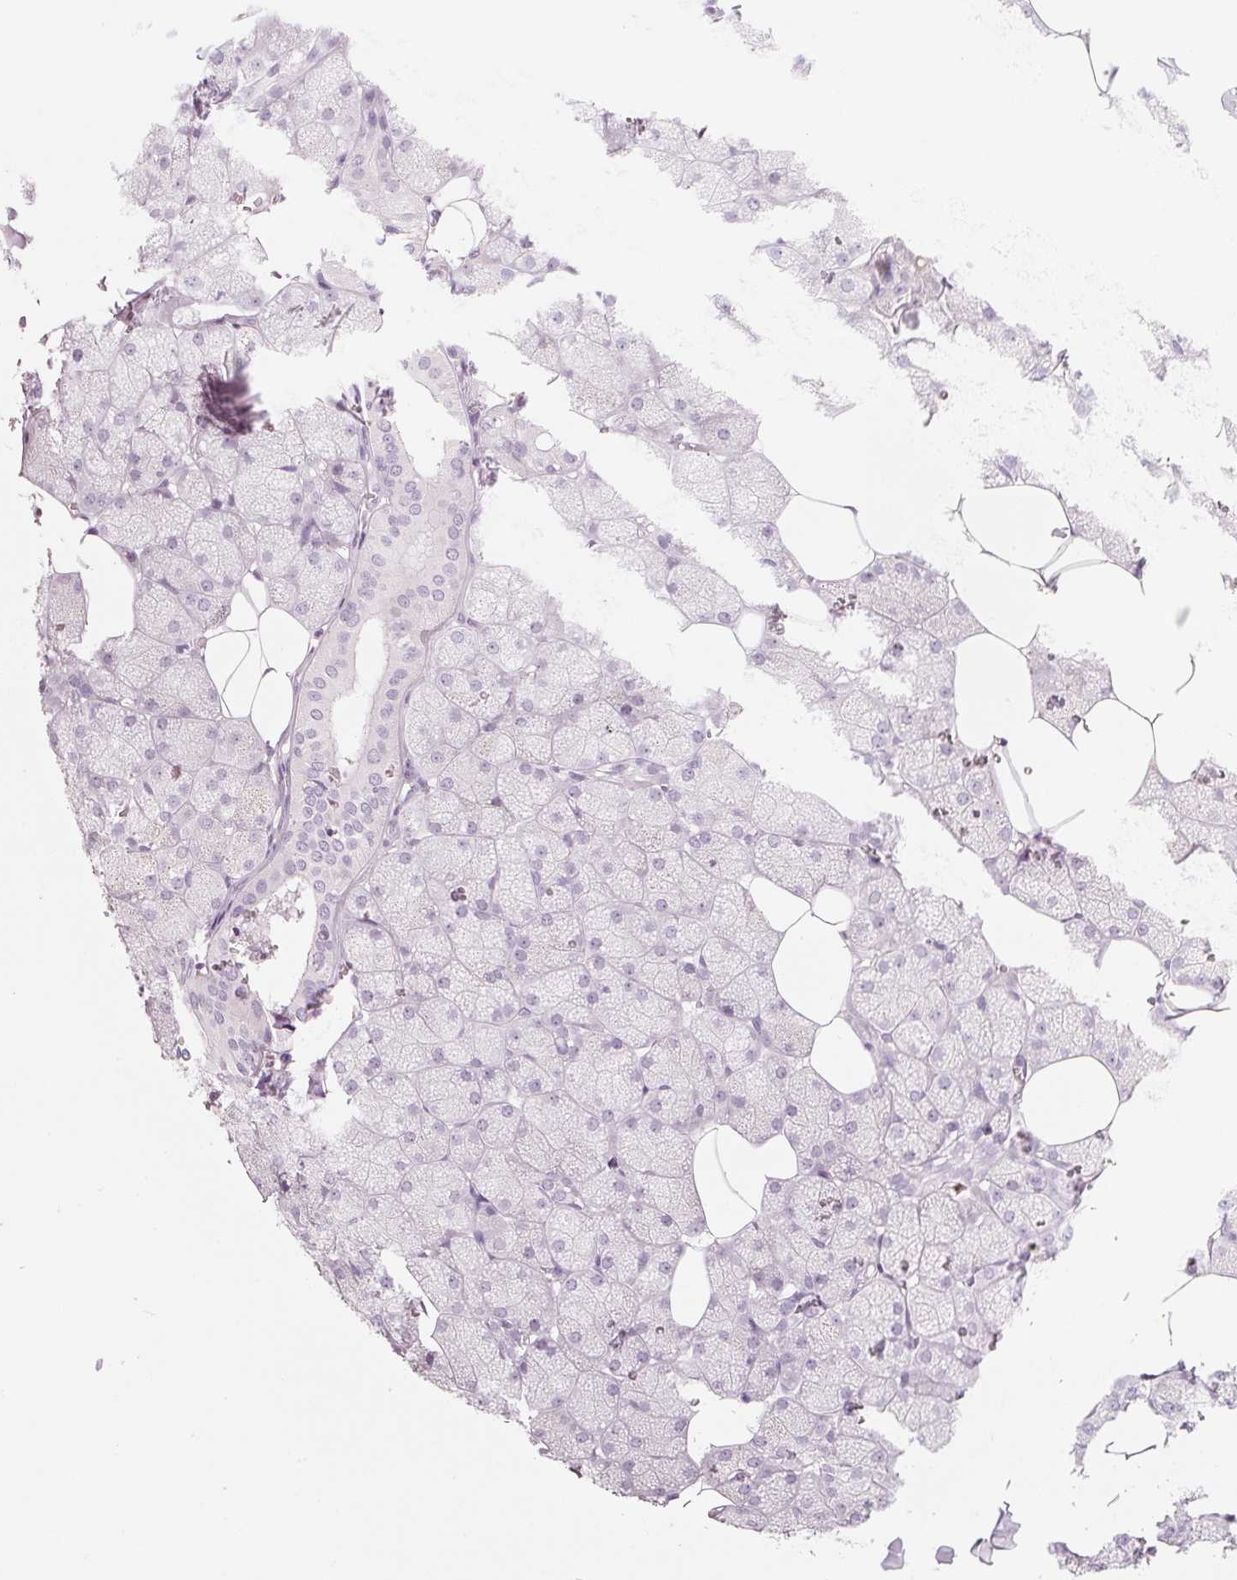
{"staining": {"intensity": "negative", "quantity": "none", "location": "none"}, "tissue": "salivary gland", "cell_type": "Glandular cells", "image_type": "normal", "snomed": [{"axis": "morphology", "description": "Normal tissue, NOS"}, {"axis": "topography", "description": "Salivary gland"}, {"axis": "topography", "description": "Peripheral nerve tissue"}], "caption": "Glandular cells show no significant protein positivity in benign salivary gland. (DAB IHC visualized using brightfield microscopy, high magnification).", "gene": "LECT2", "patient": {"sex": "male", "age": 38}}